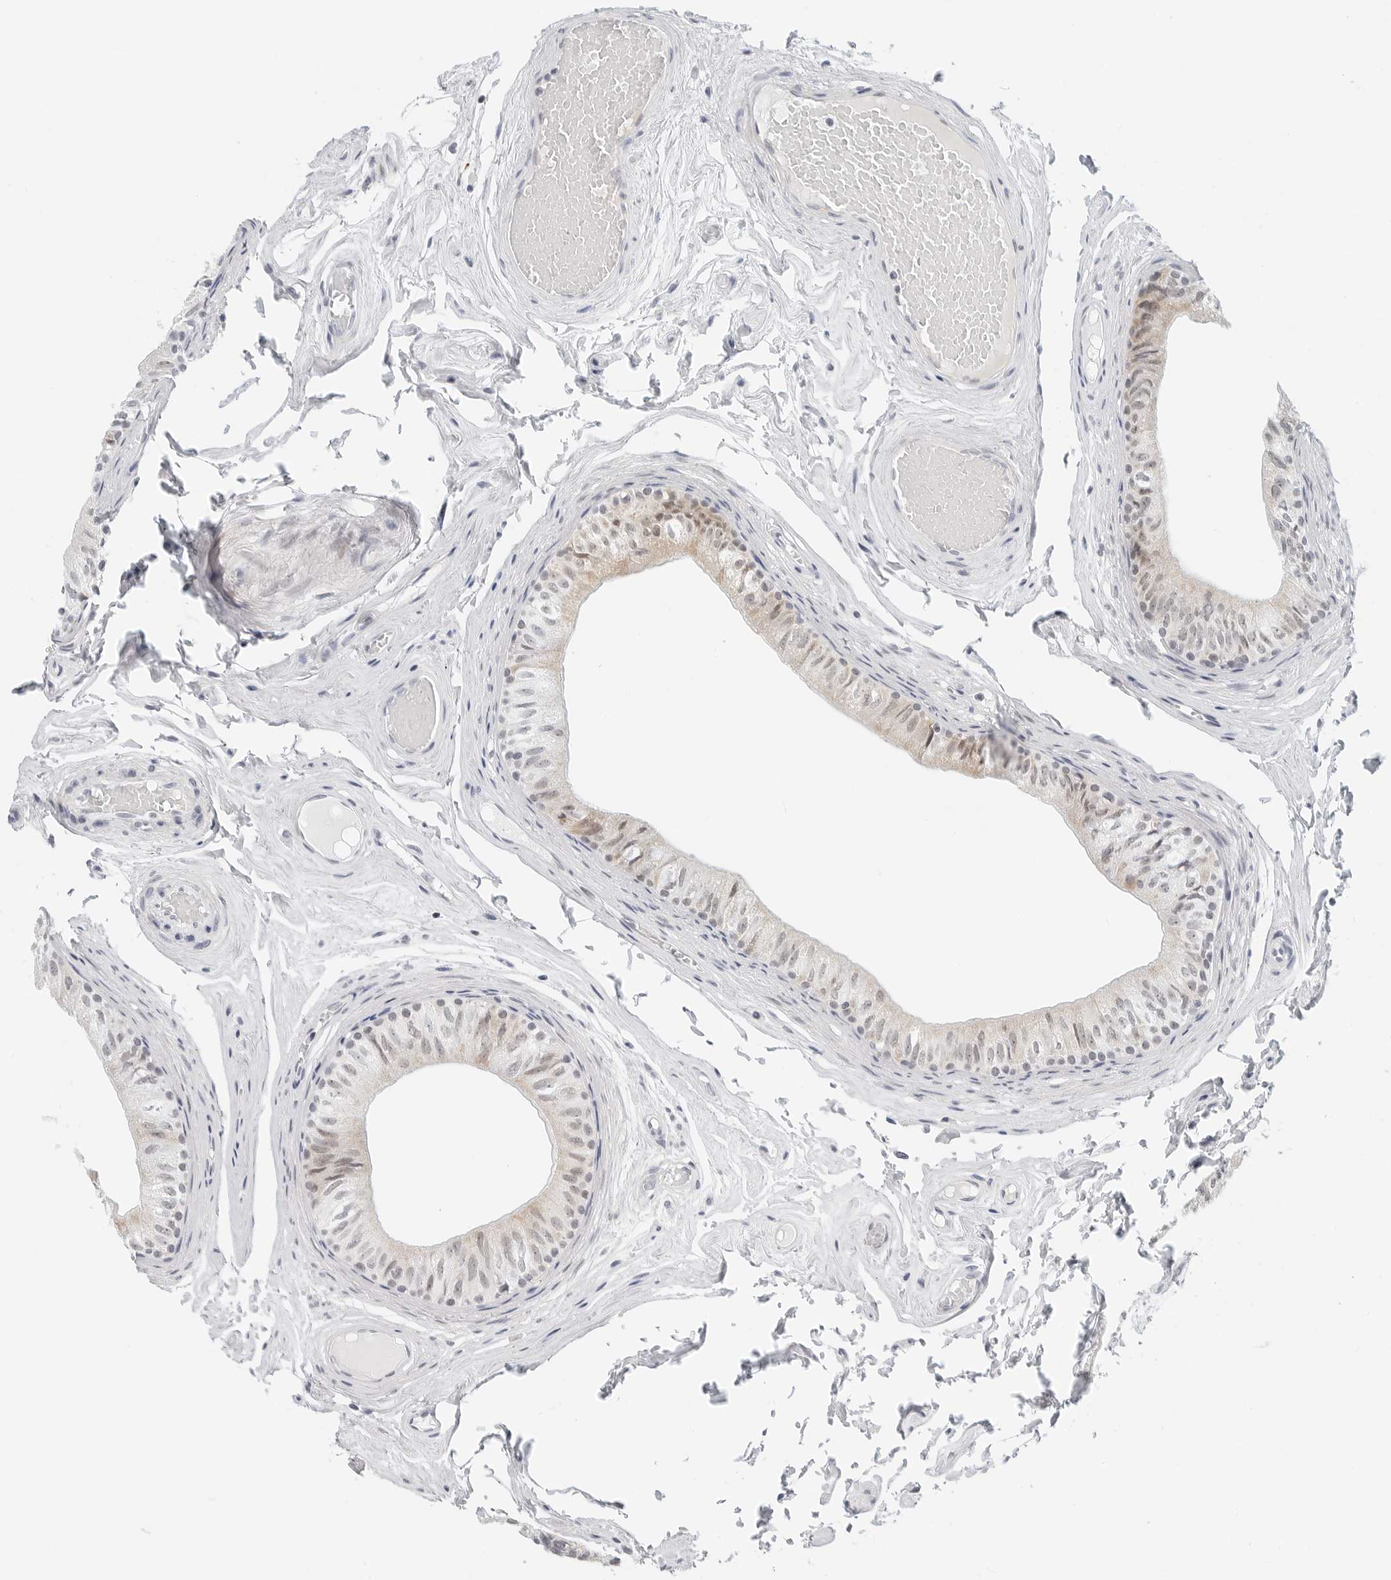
{"staining": {"intensity": "moderate", "quantity": "<25%", "location": "cytoplasmic/membranous"}, "tissue": "epididymis", "cell_type": "Glandular cells", "image_type": "normal", "snomed": [{"axis": "morphology", "description": "Normal tissue, NOS"}, {"axis": "topography", "description": "Epididymis"}], "caption": "Immunohistochemistry image of benign epididymis stained for a protein (brown), which exhibits low levels of moderate cytoplasmic/membranous expression in approximately <25% of glandular cells.", "gene": "TSEN2", "patient": {"sex": "male", "age": 79}}